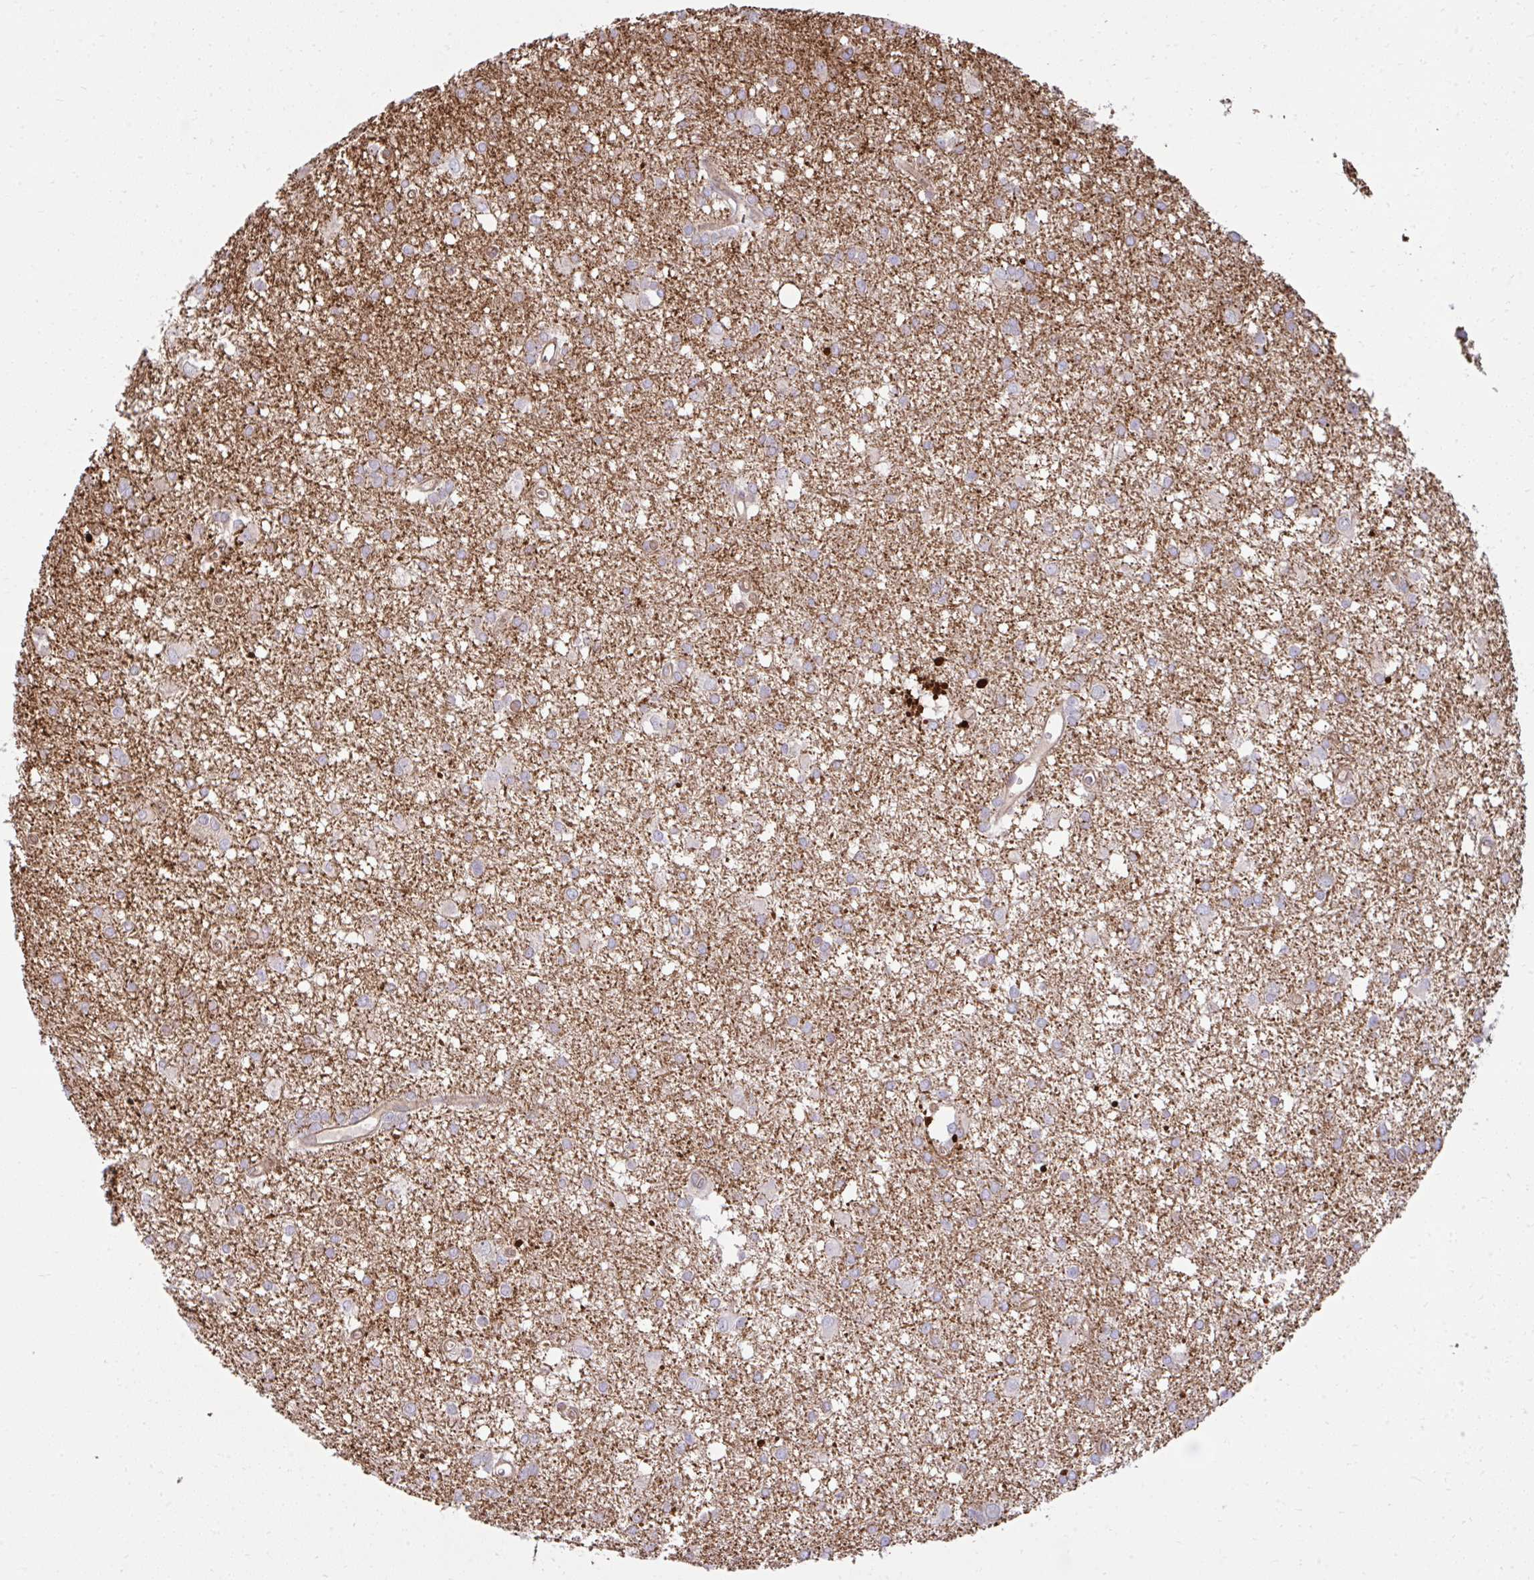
{"staining": {"intensity": "moderate", "quantity": ">75%", "location": "cytoplasmic/membranous"}, "tissue": "glioma", "cell_type": "Tumor cells", "image_type": "cancer", "snomed": [{"axis": "morphology", "description": "Glioma, malignant, High grade"}, {"axis": "topography", "description": "Brain"}], "caption": "Moderate cytoplasmic/membranous positivity is identified in about >75% of tumor cells in glioma.", "gene": "NMNAT3", "patient": {"sex": "male", "age": 48}}